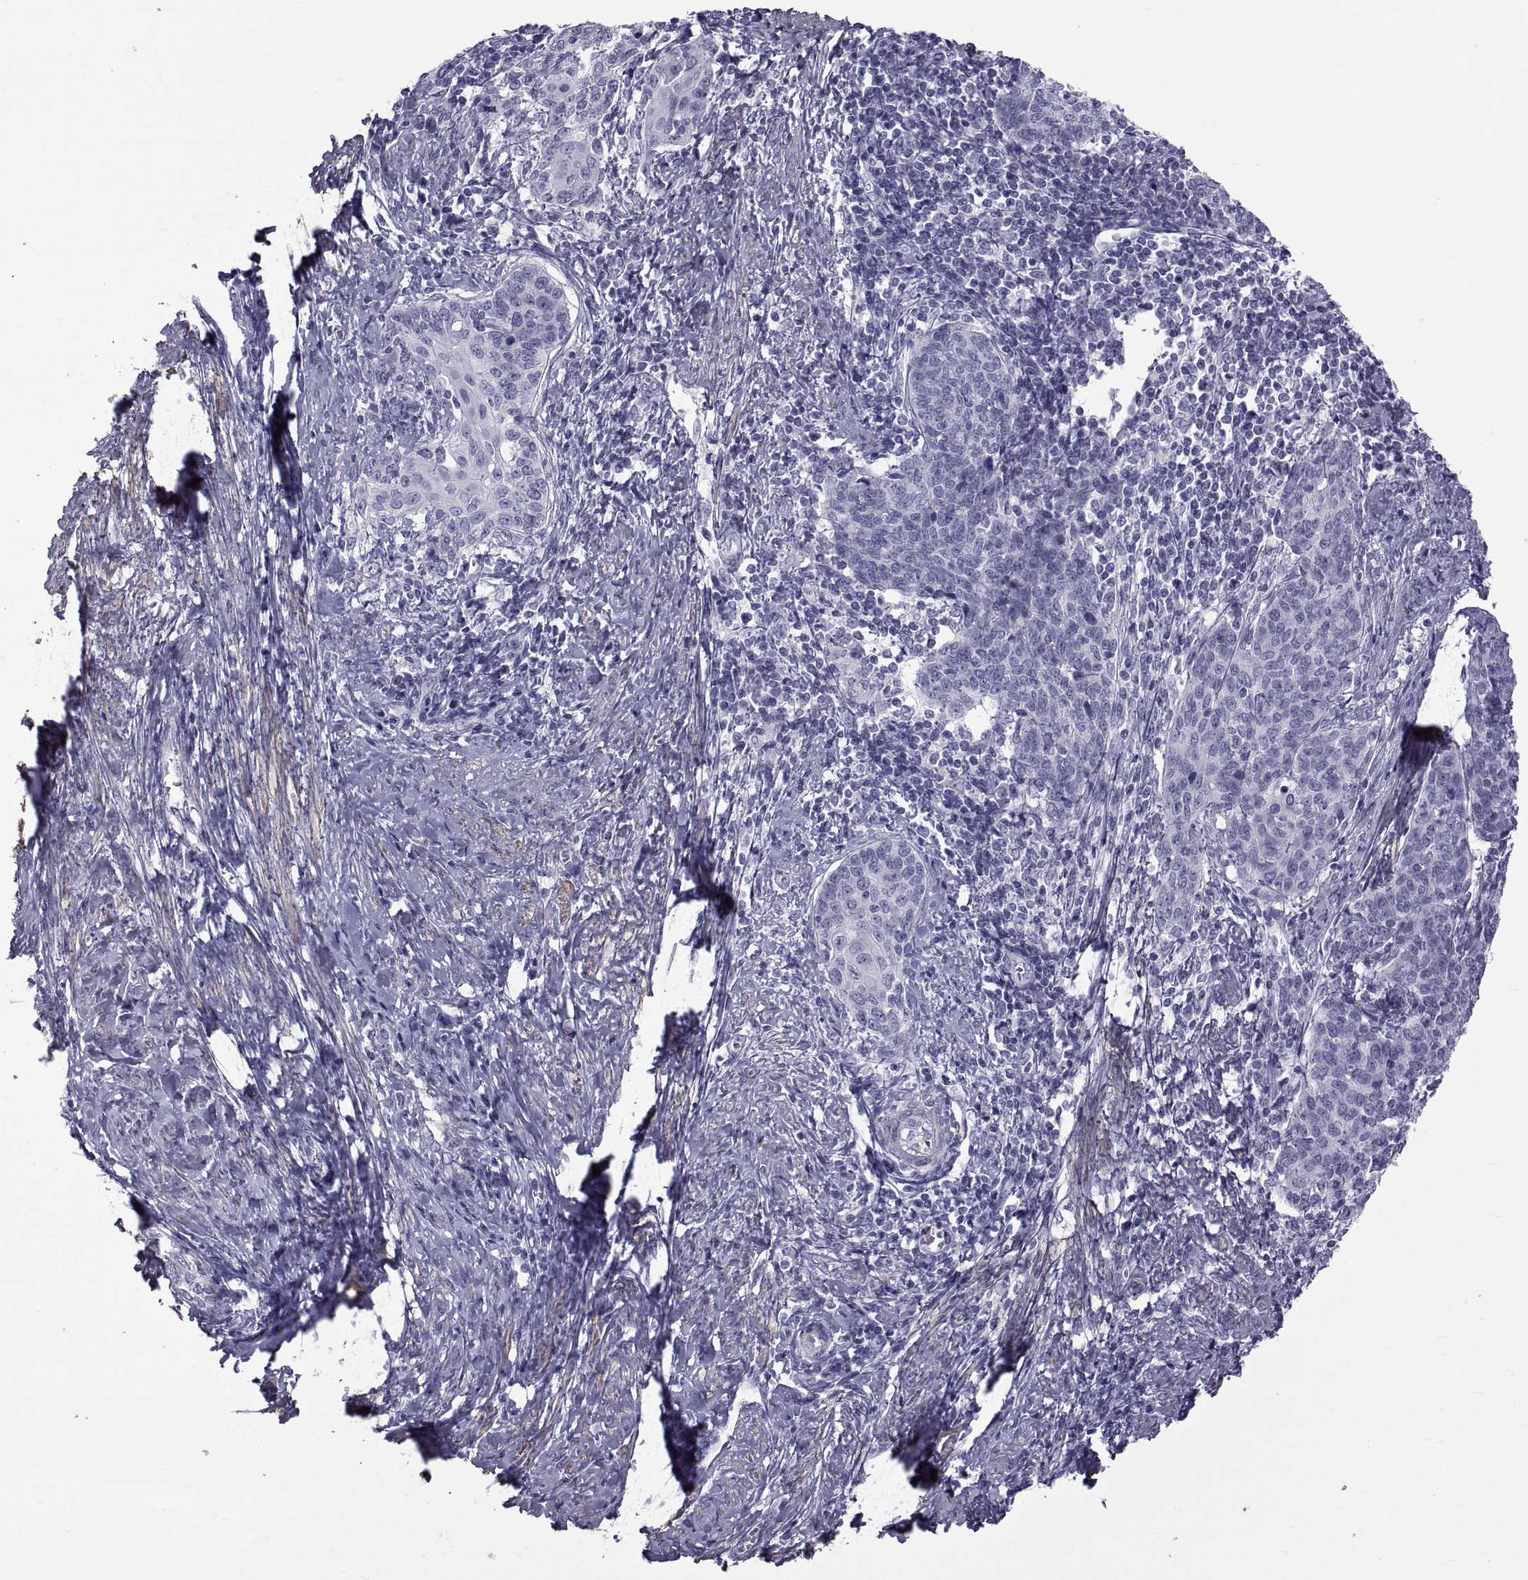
{"staining": {"intensity": "negative", "quantity": "none", "location": "none"}, "tissue": "cervical cancer", "cell_type": "Tumor cells", "image_type": "cancer", "snomed": [{"axis": "morphology", "description": "Squamous cell carcinoma, NOS"}, {"axis": "topography", "description": "Cervix"}], "caption": "The immunohistochemistry (IHC) image has no significant positivity in tumor cells of cervical cancer tissue. The staining was performed using DAB (3,3'-diaminobenzidine) to visualize the protein expression in brown, while the nuclei were stained in blue with hematoxylin (Magnification: 20x).", "gene": "MAGEB1", "patient": {"sex": "female", "age": 39}}